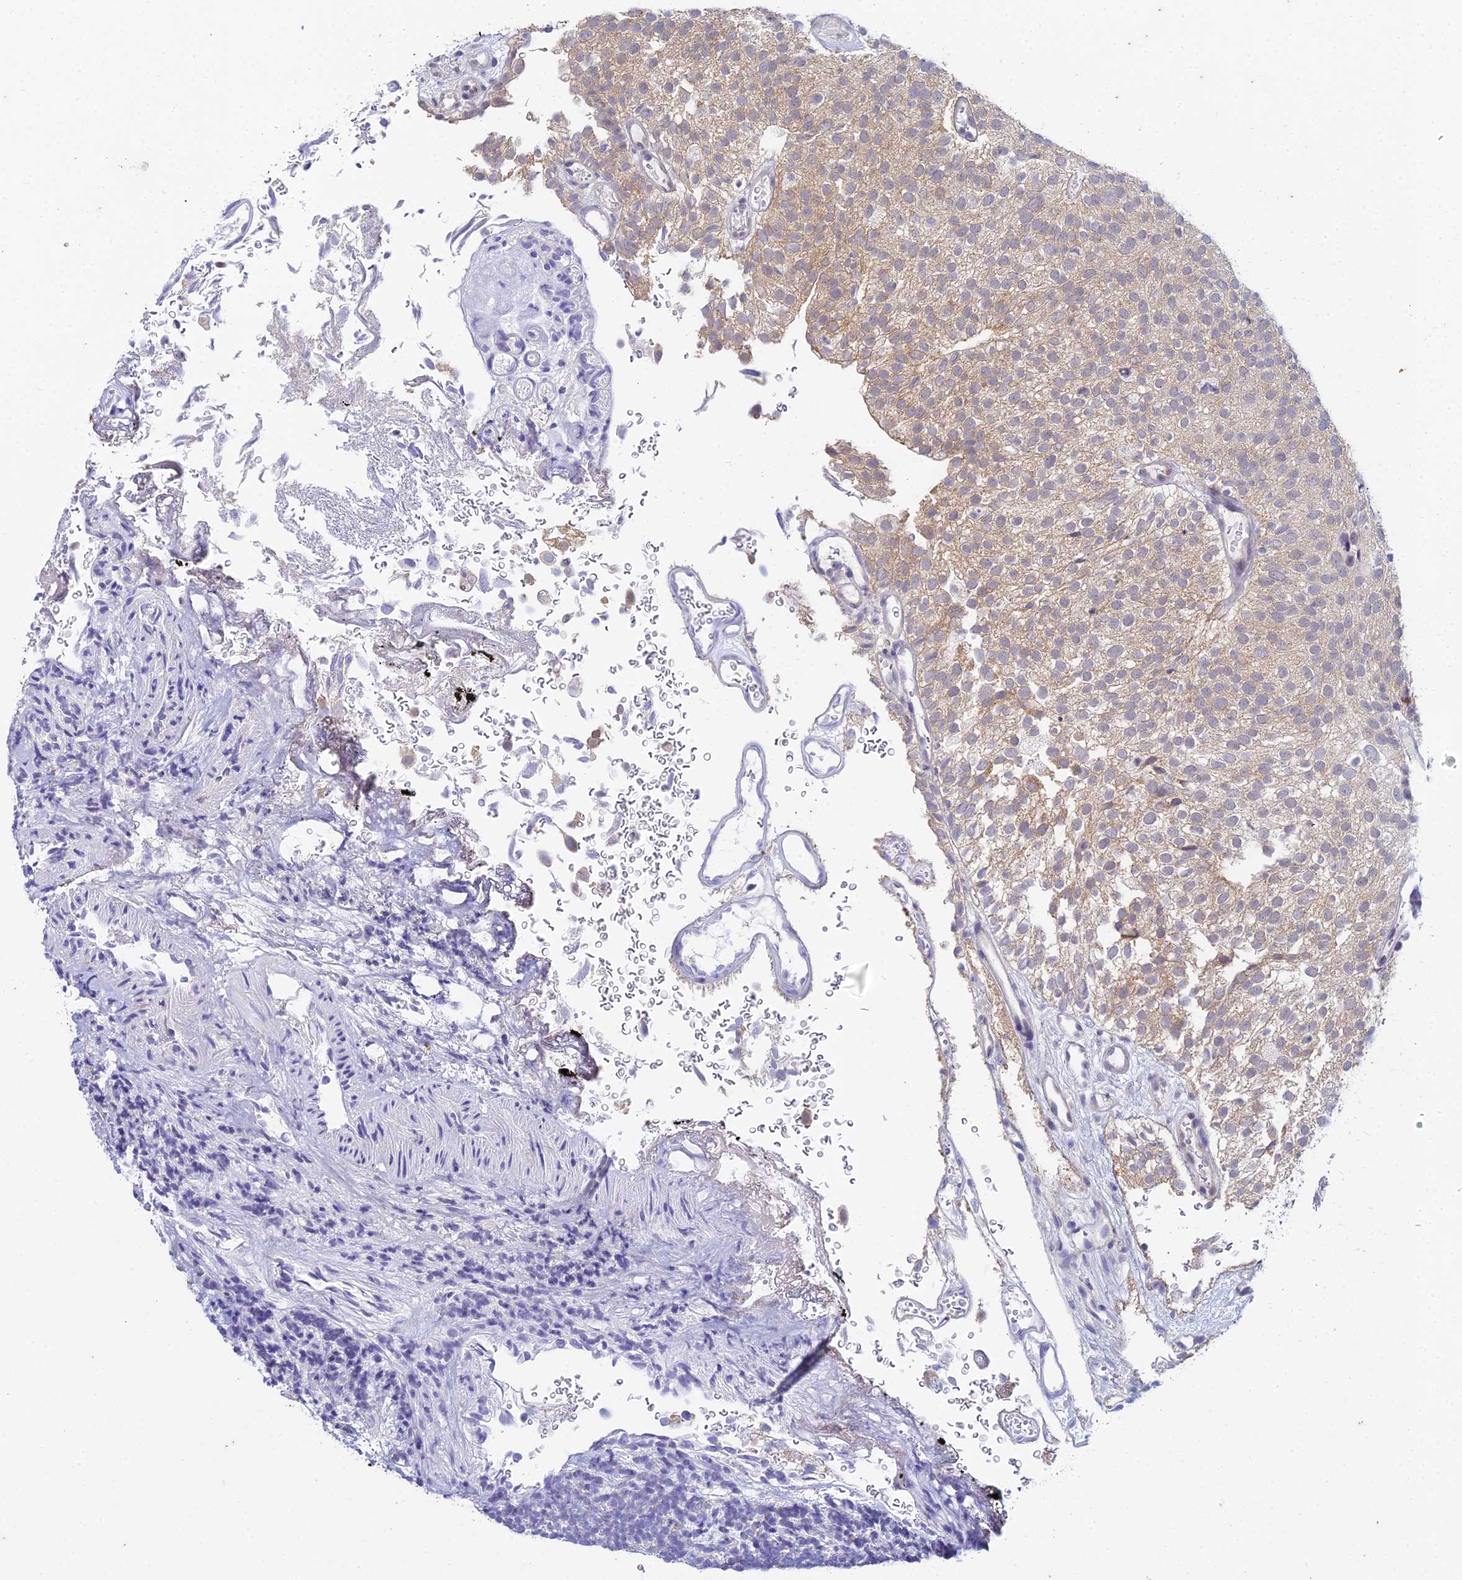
{"staining": {"intensity": "weak", "quantity": "25%-75%", "location": "cytoplasmic/membranous"}, "tissue": "urothelial cancer", "cell_type": "Tumor cells", "image_type": "cancer", "snomed": [{"axis": "morphology", "description": "Urothelial carcinoma, Low grade"}, {"axis": "topography", "description": "Urinary bladder"}], "caption": "An immunohistochemistry (IHC) histopathology image of tumor tissue is shown. Protein staining in brown labels weak cytoplasmic/membranous positivity in low-grade urothelial carcinoma within tumor cells.", "gene": "EEF2KMT", "patient": {"sex": "male", "age": 78}}